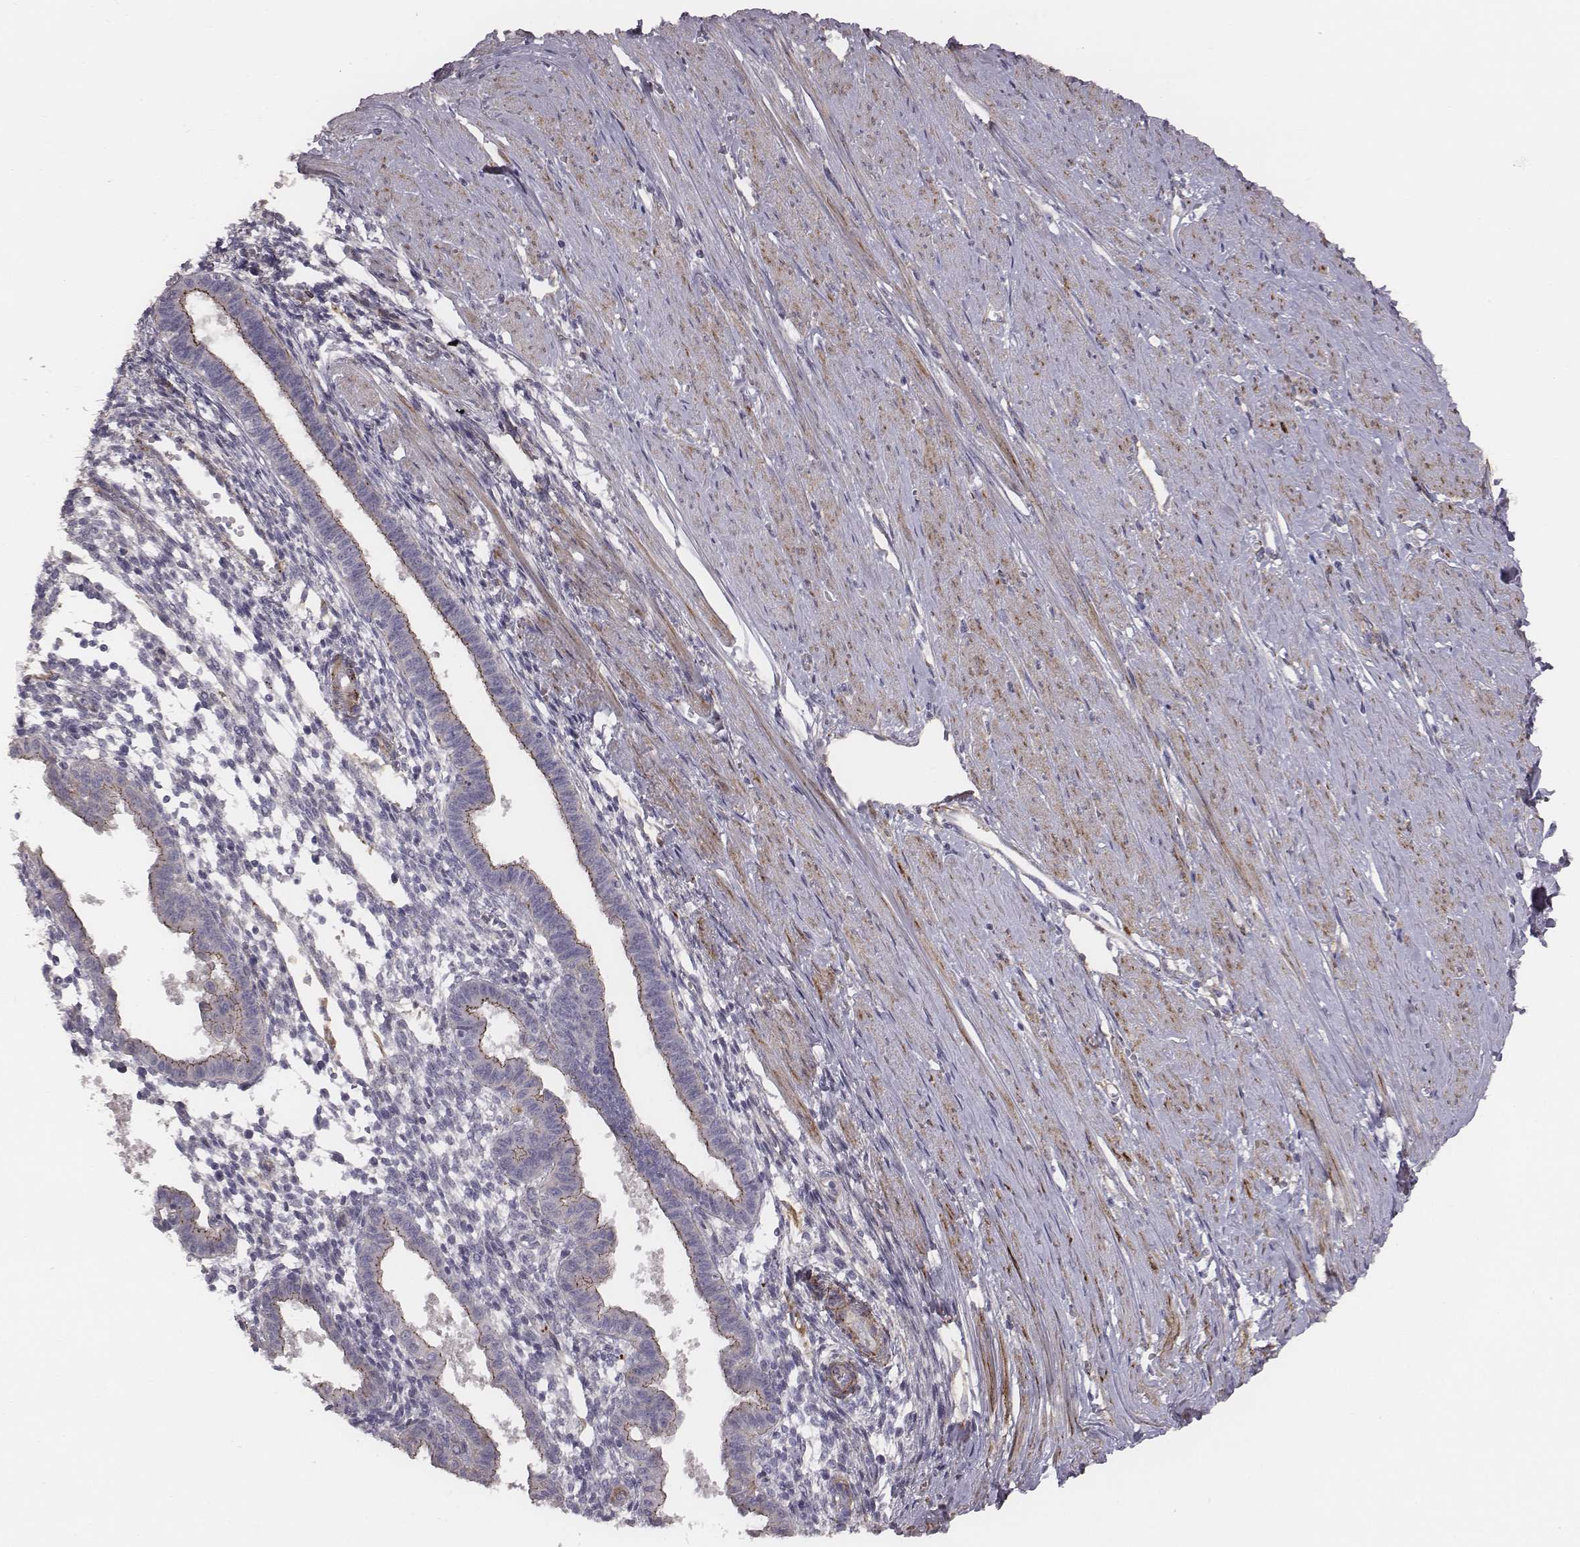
{"staining": {"intensity": "negative", "quantity": "none", "location": "none"}, "tissue": "endometrium", "cell_type": "Cells in endometrial stroma", "image_type": "normal", "snomed": [{"axis": "morphology", "description": "Normal tissue, NOS"}, {"axis": "topography", "description": "Endometrium"}], "caption": "This is a image of immunohistochemistry staining of normal endometrium, which shows no staining in cells in endometrial stroma.", "gene": "PRKCZ", "patient": {"sex": "female", "age": 37}}